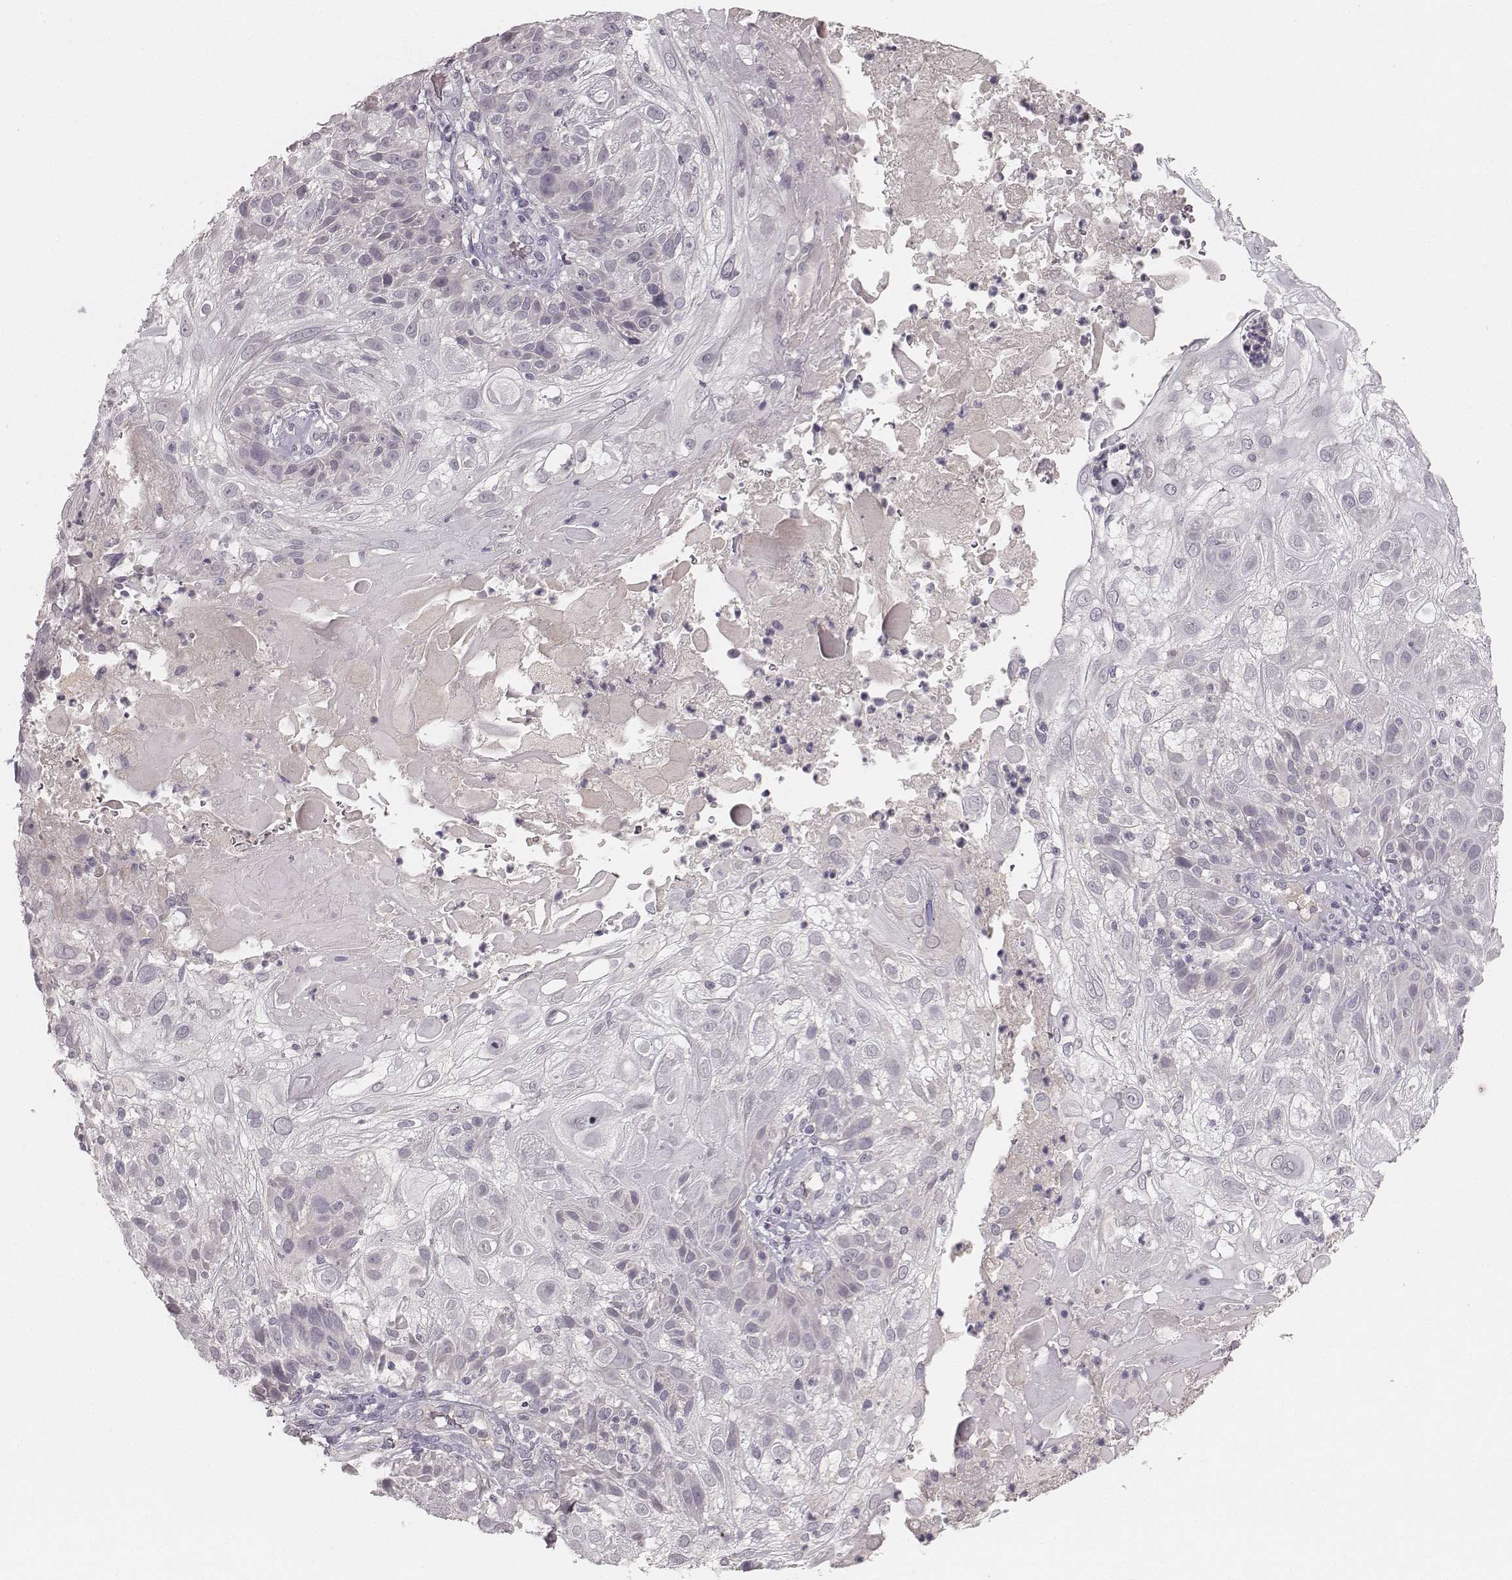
{"staining": {"intensity": "negative", "quantity": "none", "location": "none"}, "tissue": "skin cancer", "cell_type": "Tumor cells", "image_type": "cancer", "snomed": [{"axis": "morphology", "description": "Normal tissue, NOS"}, {"axis": "morphology", "description": "Squamous cell carcinoma, NOS"}, {"axis": "topography", "description": "Skin"}], "caption": "Histopathology image shows no significant protein expression in tumor cells of skin cancer.", "gene": "LY6K", "patient": {"sex": "female", "age": 83}}